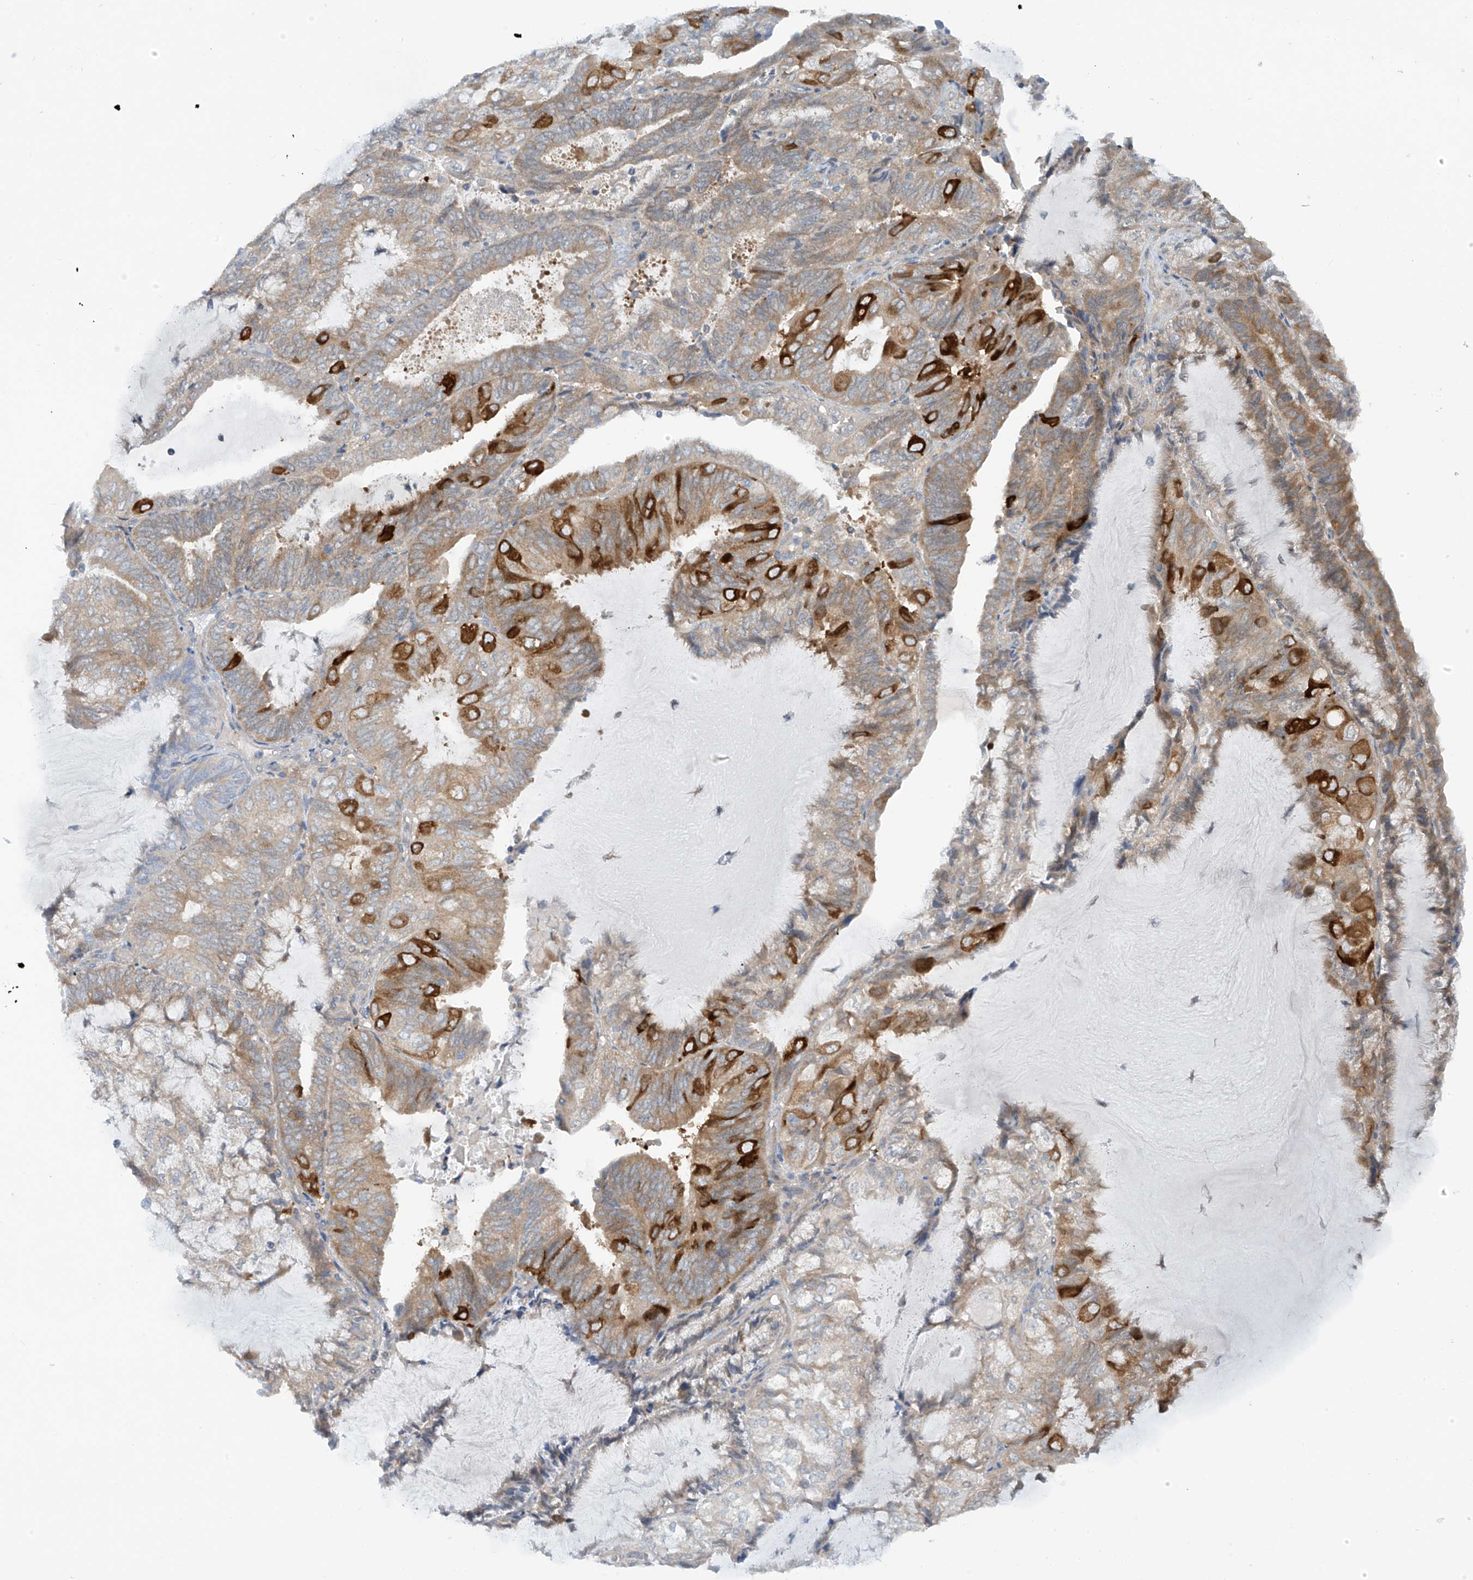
{"staining": {"intensity": "strong", "quantity": "25%-75%", "location": "cytoplasmic/membranous"}, "tissue": "endometrial cancer", "cell_type": "Tumor cells", "image_type": "cancer", "snomed": [{"axis": "morphology", "description": "Adenocarcinoma, NOS"}, {"axis": "topography", "description": "Endometrium"}], "caption": "Endometrial adenocarcinoma stained with DAB immunohistochemistry (IHC) shows high levels of strong cytoplasmic/membranous positivity in approximately 25%-75% of tumor cells.", "gene": "FSD1L", "patient": {"sex": "female", "age": 81}}